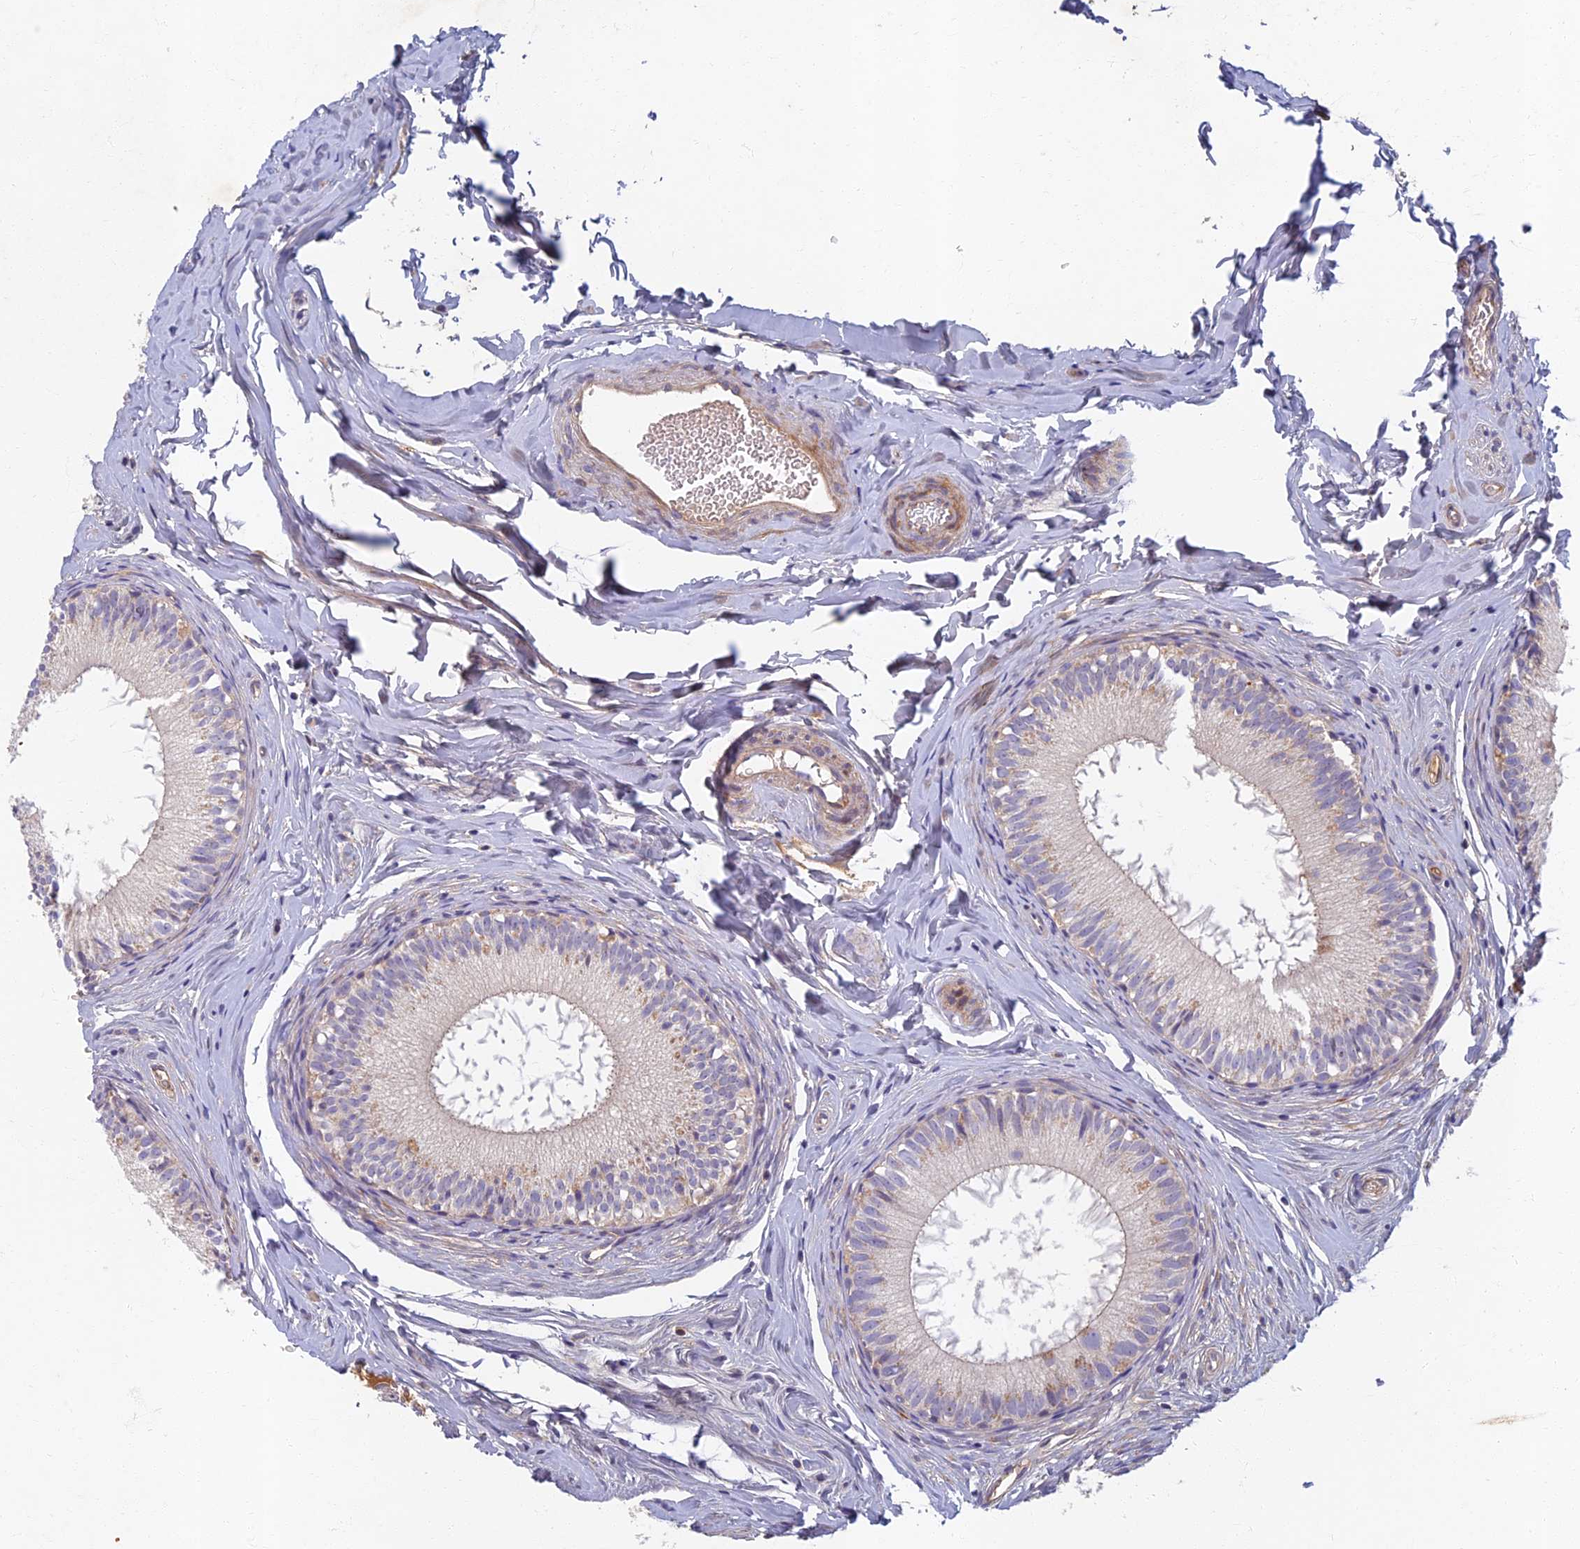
{"staining": {"intensity": "weak", "quantity": "25%-75%", "location": "cytoplasmic/membranous"}, "tissue": "epididymis", "cell_type": "Glandular cells", "image_type": "normal", "snomed": [{"axis": "morphology", "description": "Normal tissue, NOS"}, {"axis": "topography", "description": "Epididymis"}], "caption": "Epididymis stained with DAB (3,3'-diaminobenzidine) immunohistochemistry (IHC) demonstrates low levels of weak cytoplasmic/membranous positivity in approximately 25%-75% of glandular cells. (Brightfield microscopy of DAB IHC at high magnification).", "gene": "SOGA1", "patient": {"sex": "male", "age": 34}}